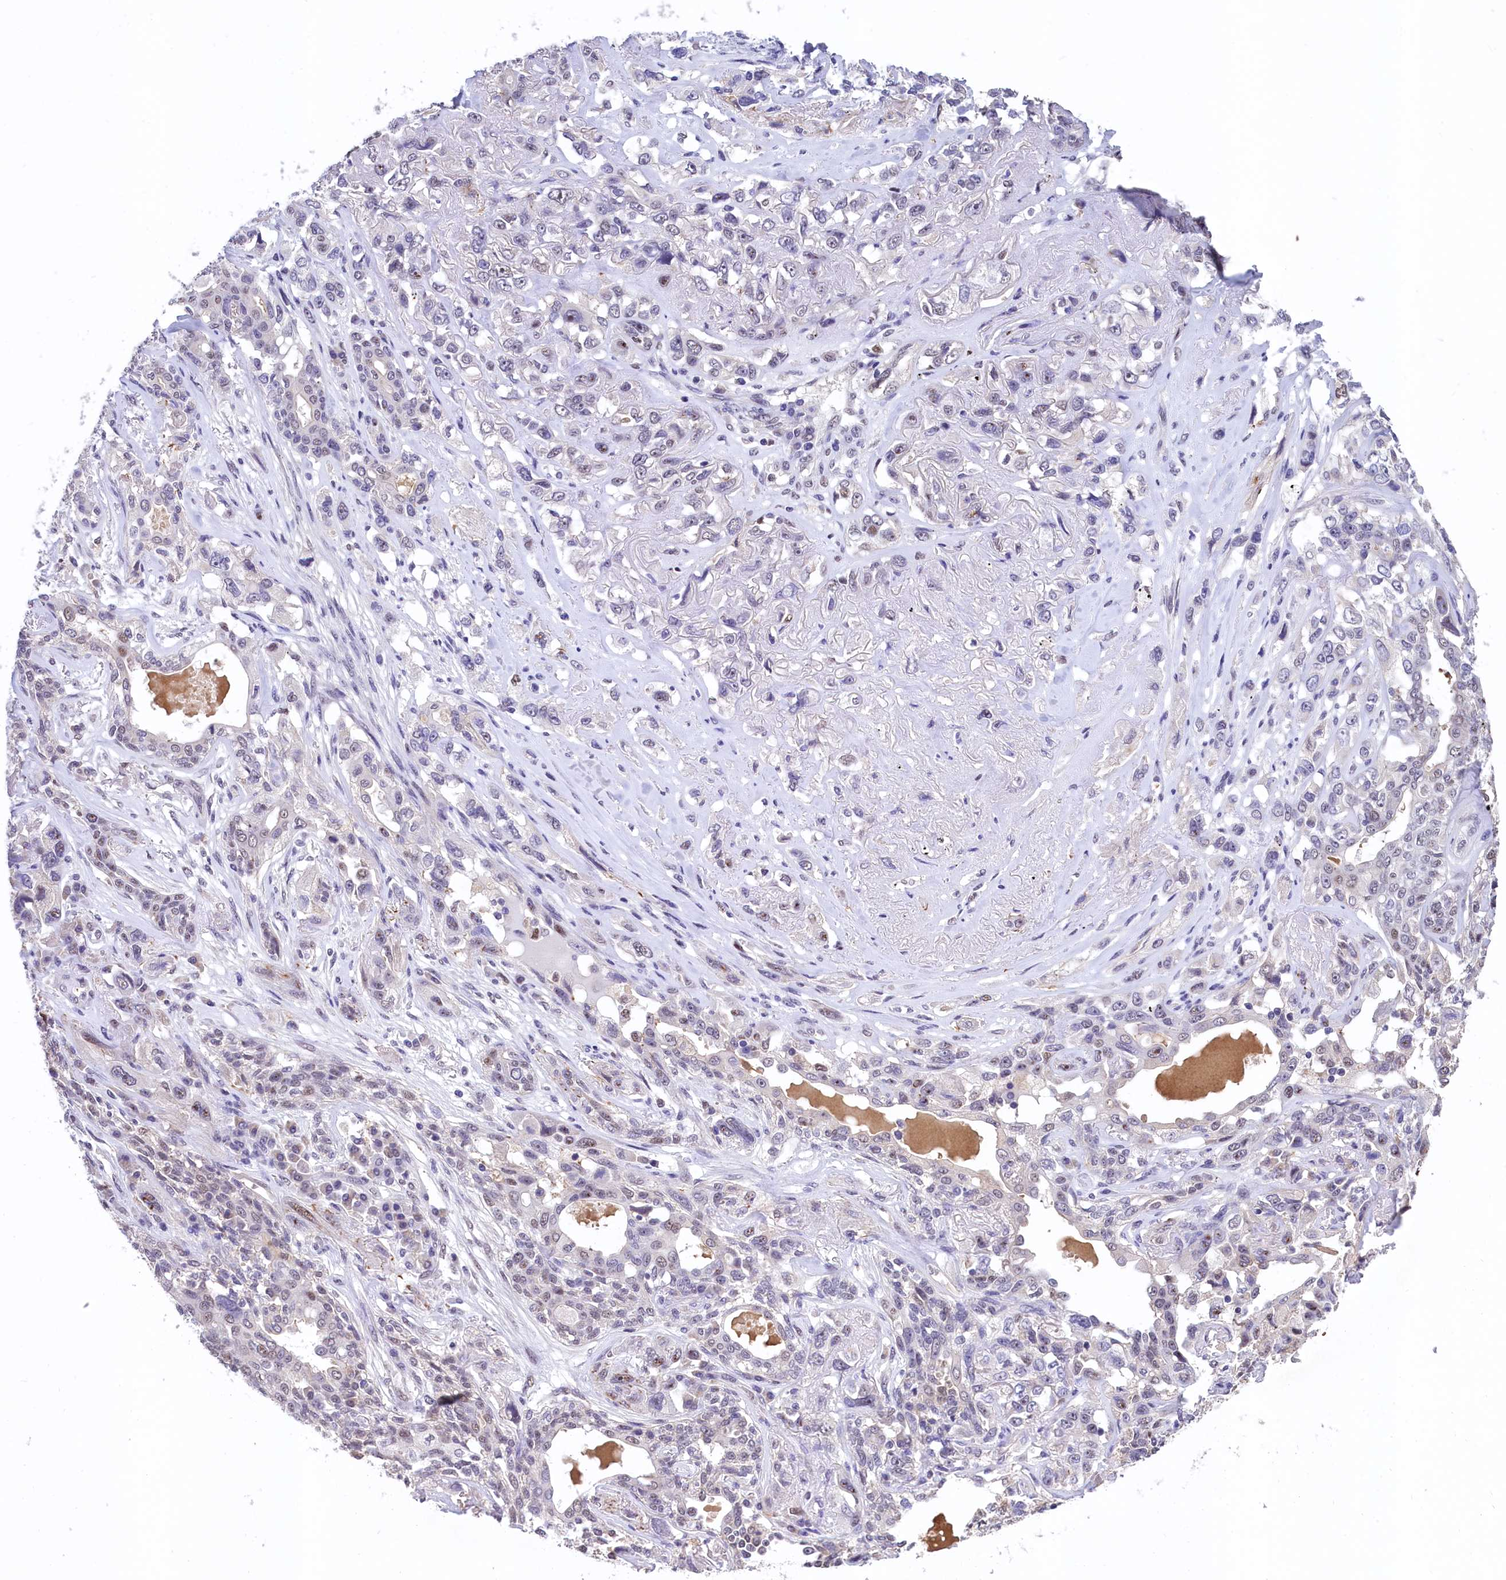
{"staining": {"intensity": "weak", "quantity": "<25%", "location": "nuclear"}, "tissue": "lung cancer", "cell_type": "Tumor cells", "image_type": "cancer", "snomed": [{"axis": "morphology", "description": "Squamous cell carcinoma, NOS"}, {"axis": "topography", "description": "Lung"}], "caption": "This is an immunohistochemistry (IHC) image of lung cancer. There is no expression in tumor cells.", "gene": "HECTD4", "patient": {"sex": "female", "age": 70}}